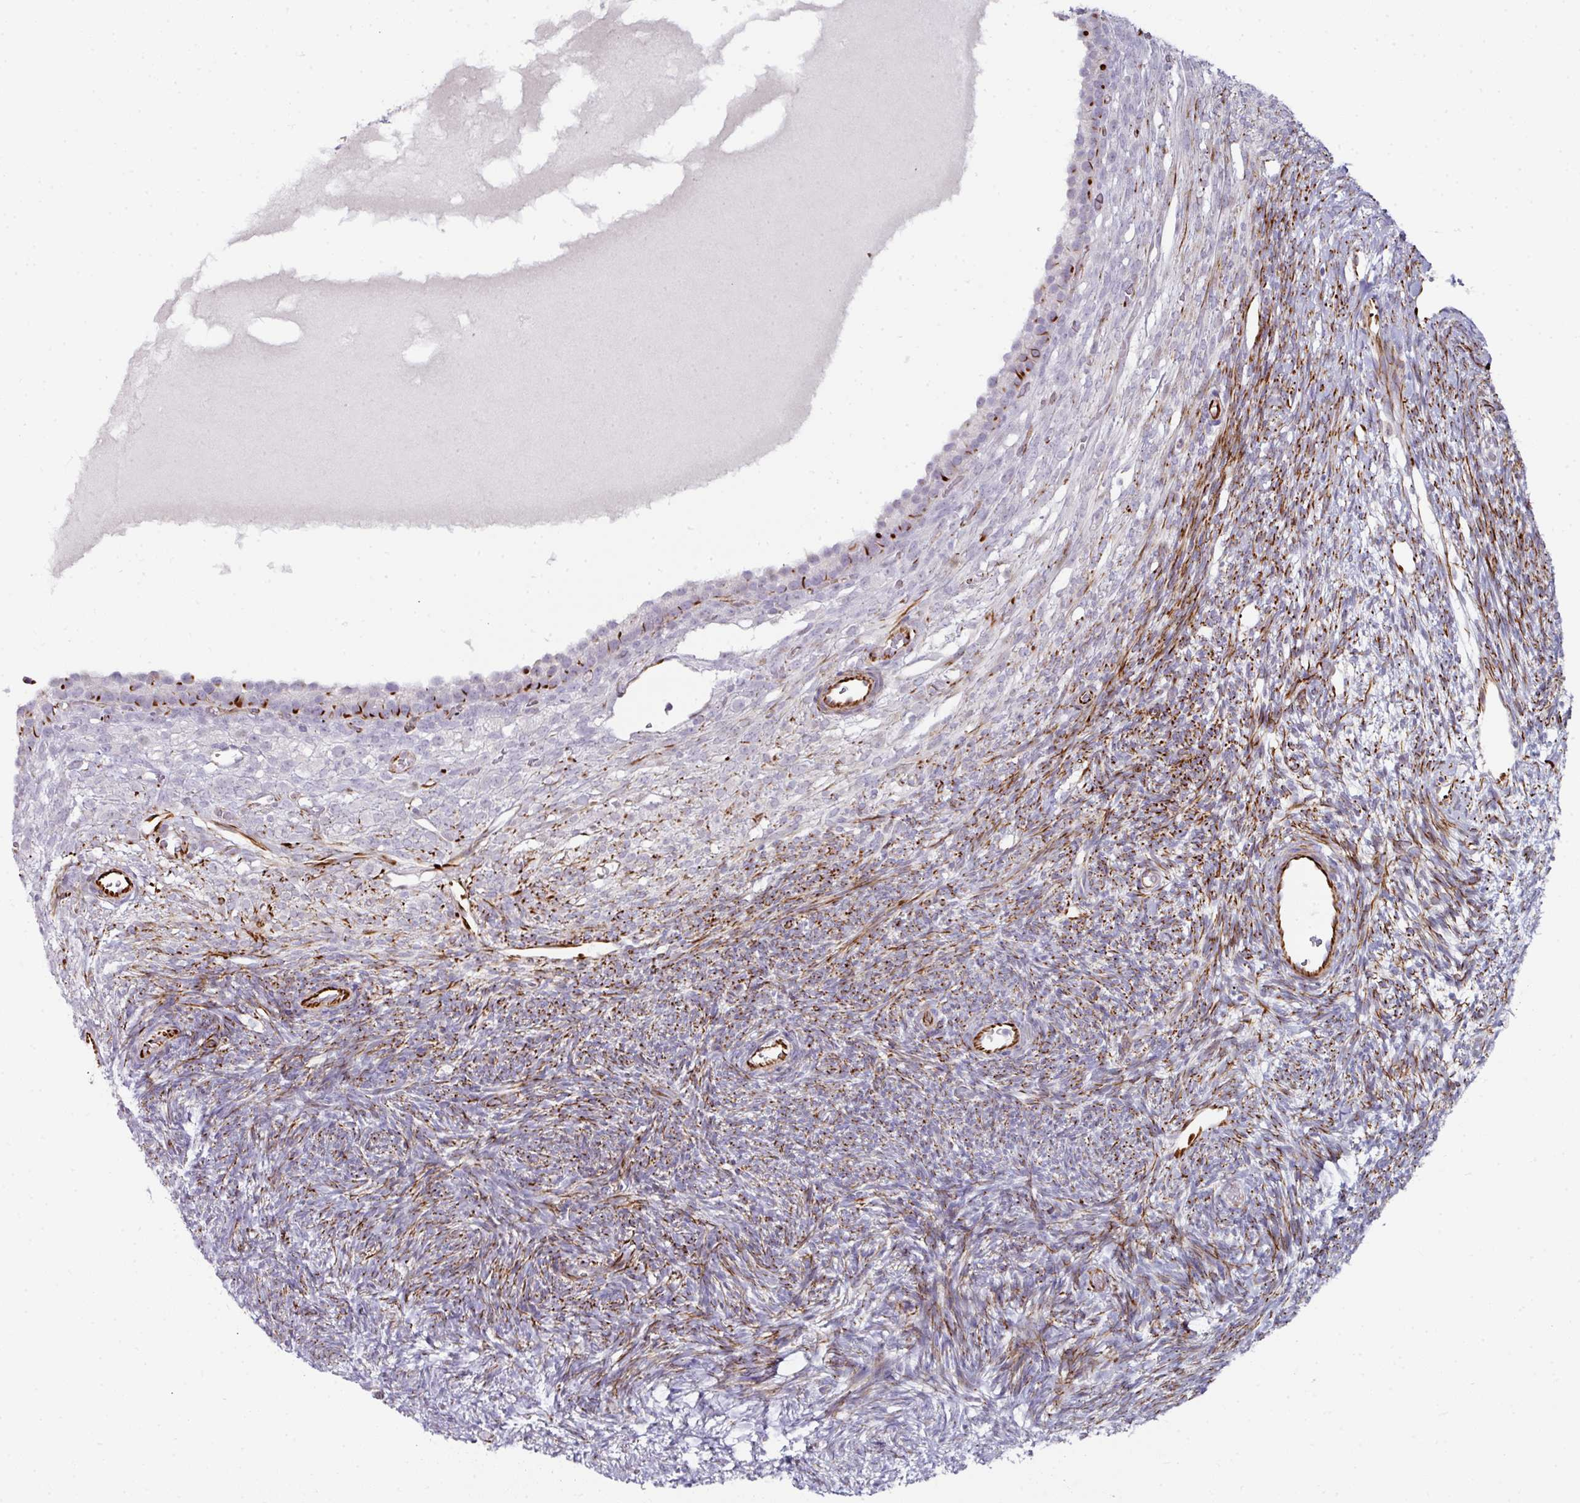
{"staining": {"intensity": "negative", "quantity": "none", "location": "none"}, "tissue": "ovary", "cell_type": "Follicle cells", "image_type": "normal", "snomed": [{"axis": "morphology", "description": "Normal tissue, NOS"}, {"axis": "topography", "description": "Ovary"}], "caption": "The immunohistochemistry (IHC) image has no significant expression in follicle cells of ovary. Brightfield microscopy of IHC stained with DAB (brown) and hematoxylin (blue), captured at high magnification.", "gene": "TMPRSS9", "patient": {"sex": "female", "age": 39}}